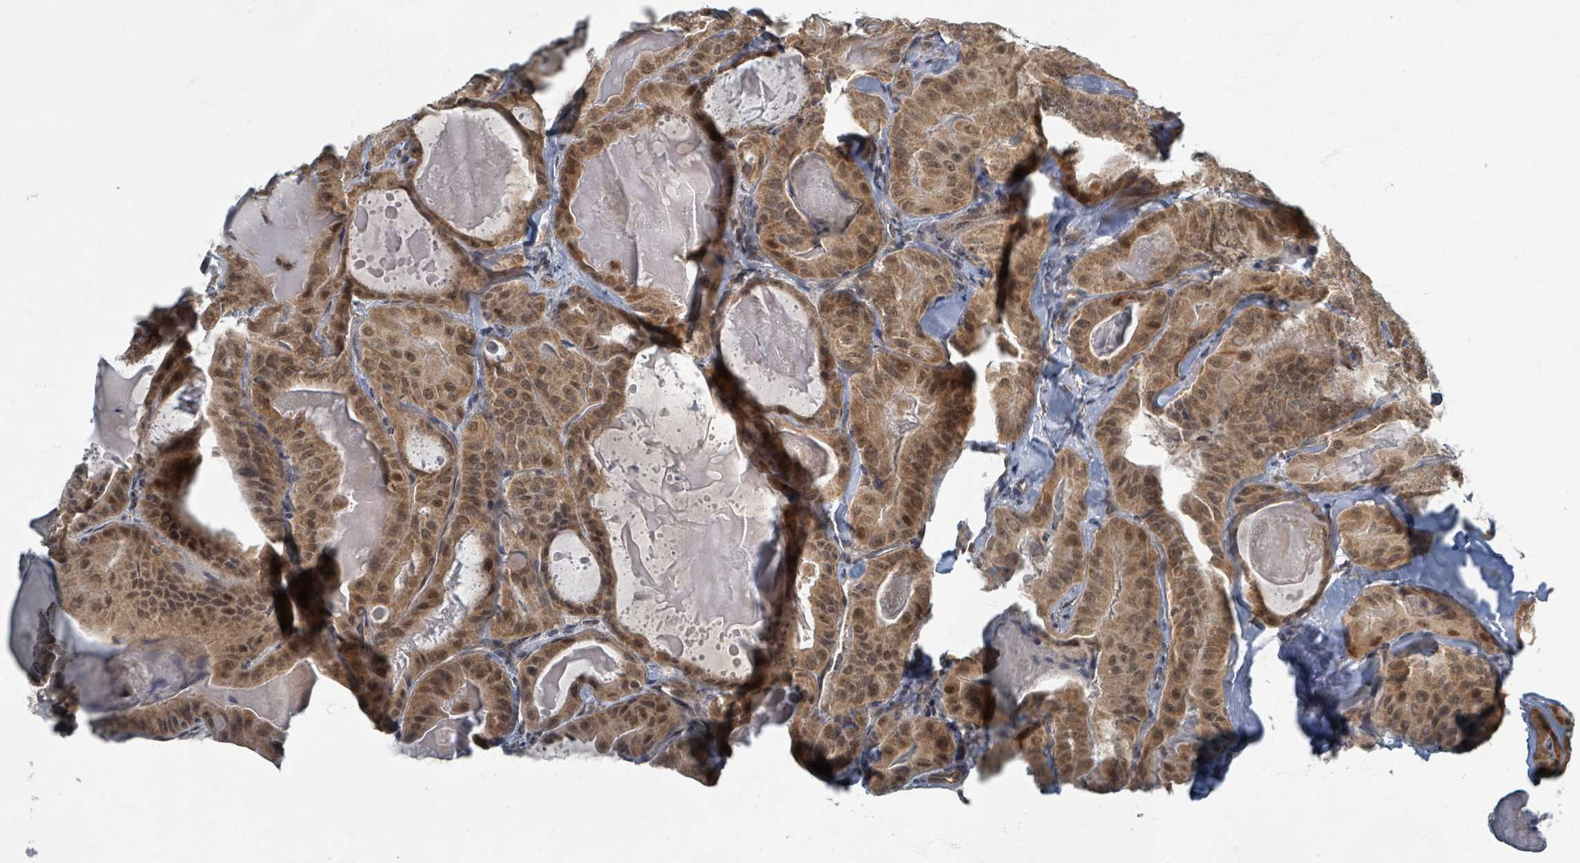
{"staining": {"intensity": "moderate", "quantity": ">75%", "location": "cytoplasmic/membranous,nuclear"}, "tissue": "thyroid cancer", "cell_type": "Tumor cells", "image_type": "cancer", "snomed": [{"axis": "morphology", "description": "Papillary adenocarcinoma, NOS"}, {"axis": "topography", "description": "Thyroid gland"}], "caption": "This micrograph reveals immunohistochemistry (IHC) staining of papillary adenocarcinoma (thyroid), with medium moderate cytoplasmic/membranous and nuclear staining in about >75% of tumor cells.", "gene": "INTS15", "patient": {"sex": "female", "age": 68}}